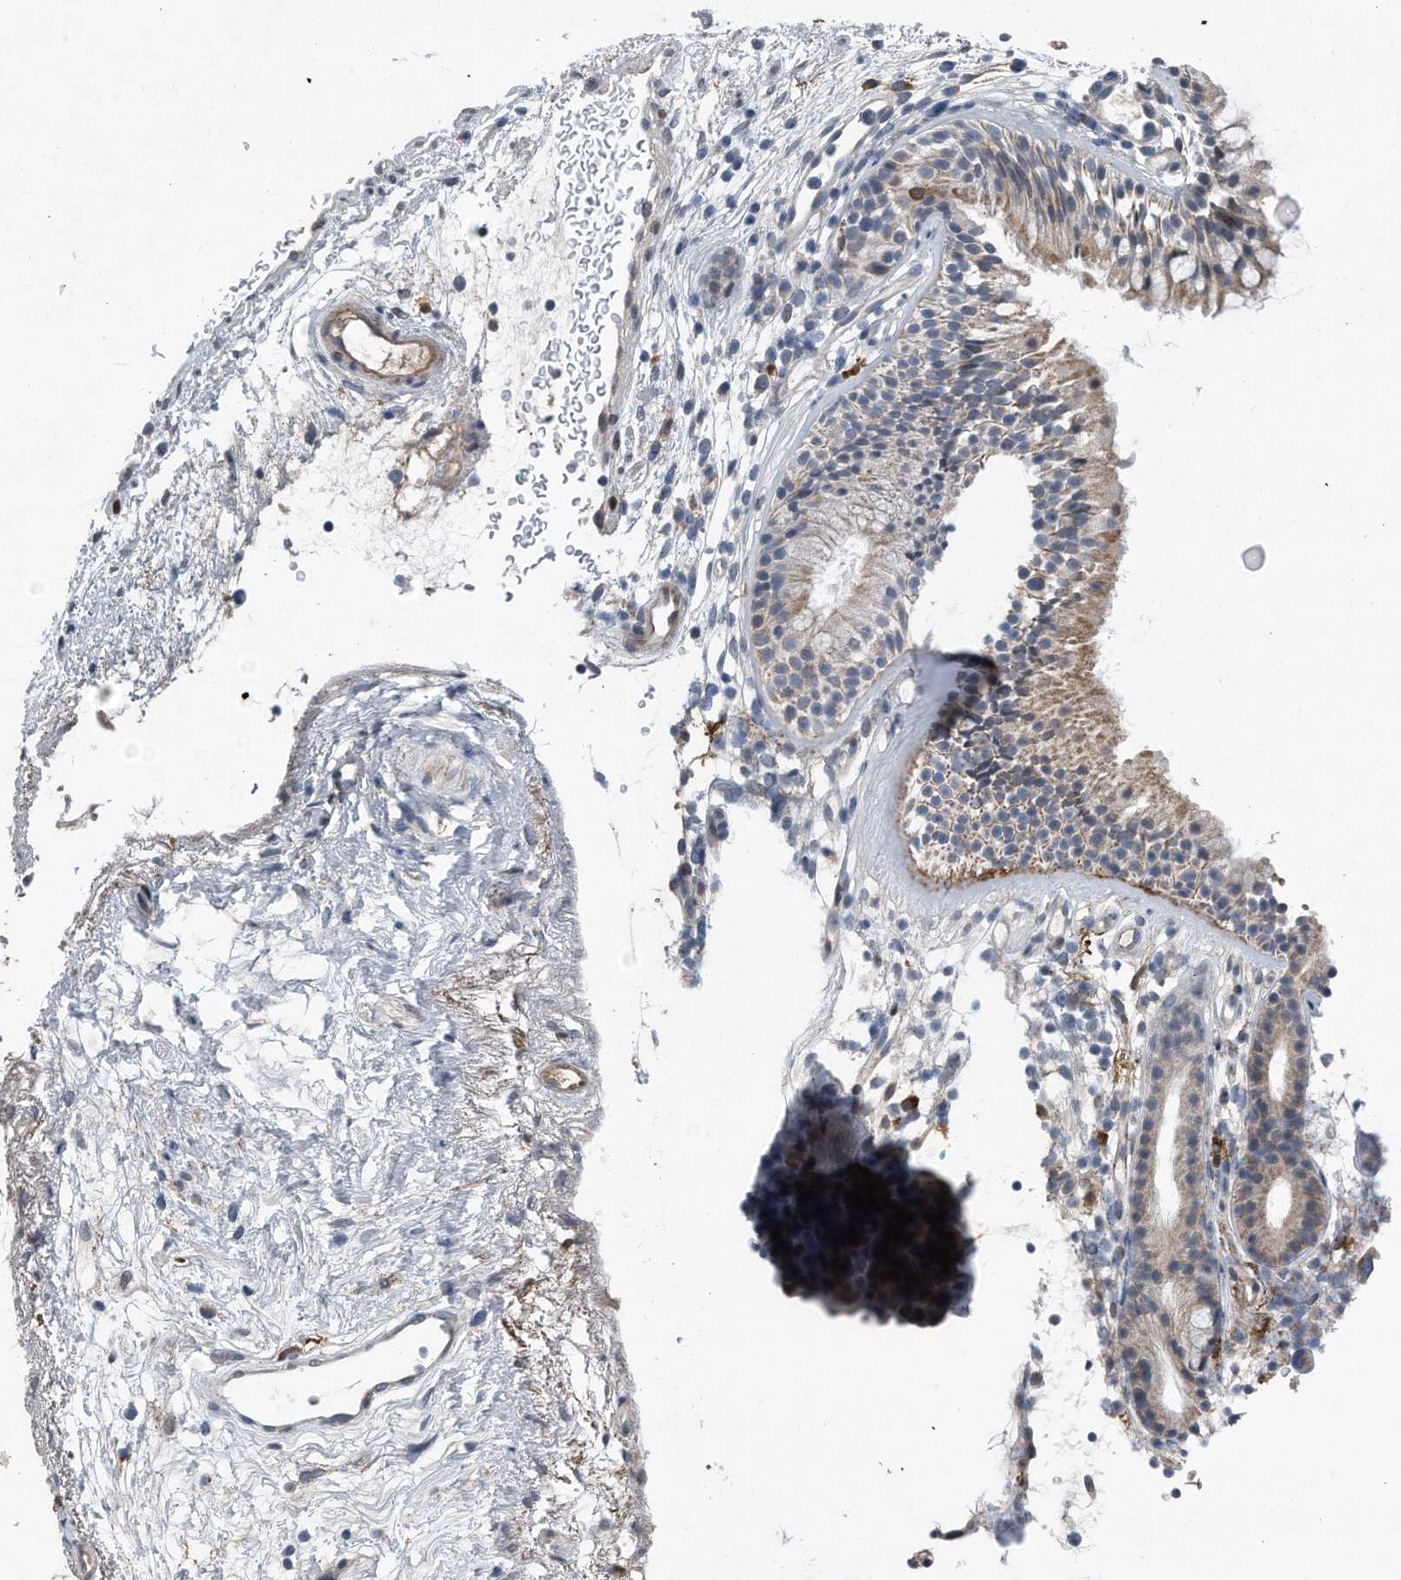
{"staining": {"intensity": "weak", "quantity": "25%-75%", "location": "cytoplasmic/membranous"}, "tissue": "nasopharynx", "cell_type": "Respiratory epithelial cells", "image_type": "normal", "snomed": [{"axis": "morphology", "description": "Normal tissue, NOS"}, {"axis": "morphology", "description": "Inflammation, NOS"}, {"axis": "morphology", "description": "Malignant melanoma, Metastatic site"}, {"axis": "topography", "description": "Nasopharynx"}], "caption": "IHC photomicrograph of normal nasopharynx: nasopharynx stained using immunohistochemistry exhibits low levels of weak protein expression localized specifically in the cytoplasmic/membranous of respiratory epithelial cells, appearing as a cytoplasmic/membranous brown color.", "gene": "DST", "patient": {"sex": "male", "age": 70}}